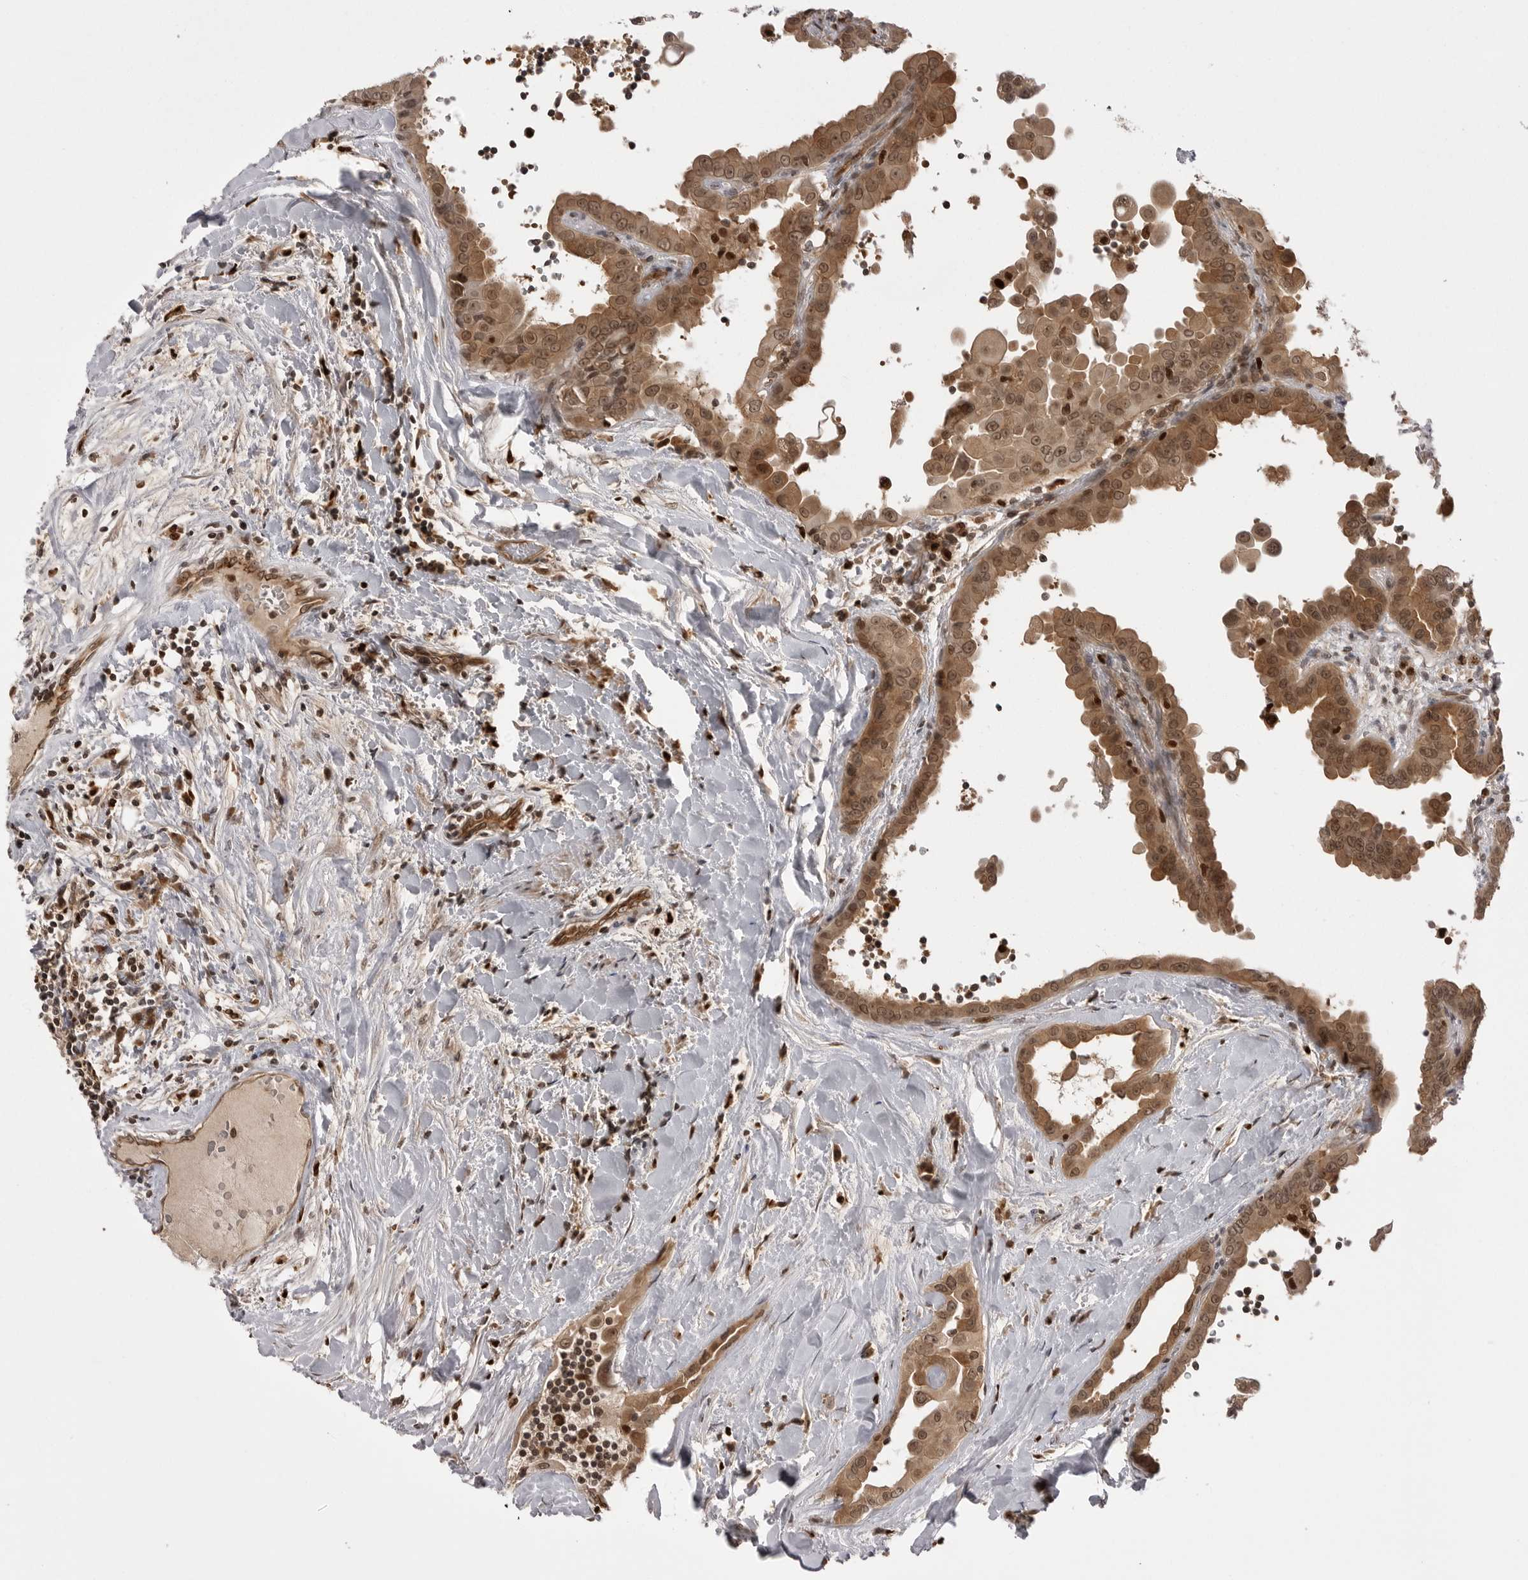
{"staining": {"intensity": "moderate", "quantity": ">75%", "location": "cytoplasmic/membranous,nuclear"}, "tissue": "thyroid cancer", "cell_type": "Tumor cells", "image_type": "cancer", "snomed": [{"axis": "morphology", "description": "Papillary adenocarcinoma, NOS"}, {"axis": "topography", "description": "Thyroid gland"}], "caption": "Brown immunohistochemical staining in human thyroid cancer (papillary adenocarcinoma) demonstrates moderate cytoplasmic/membranous and nuclear staining in about >75% of tumor cells.", "gene": "PTK2B", "patient": {"sex": "male", "age": 33}}